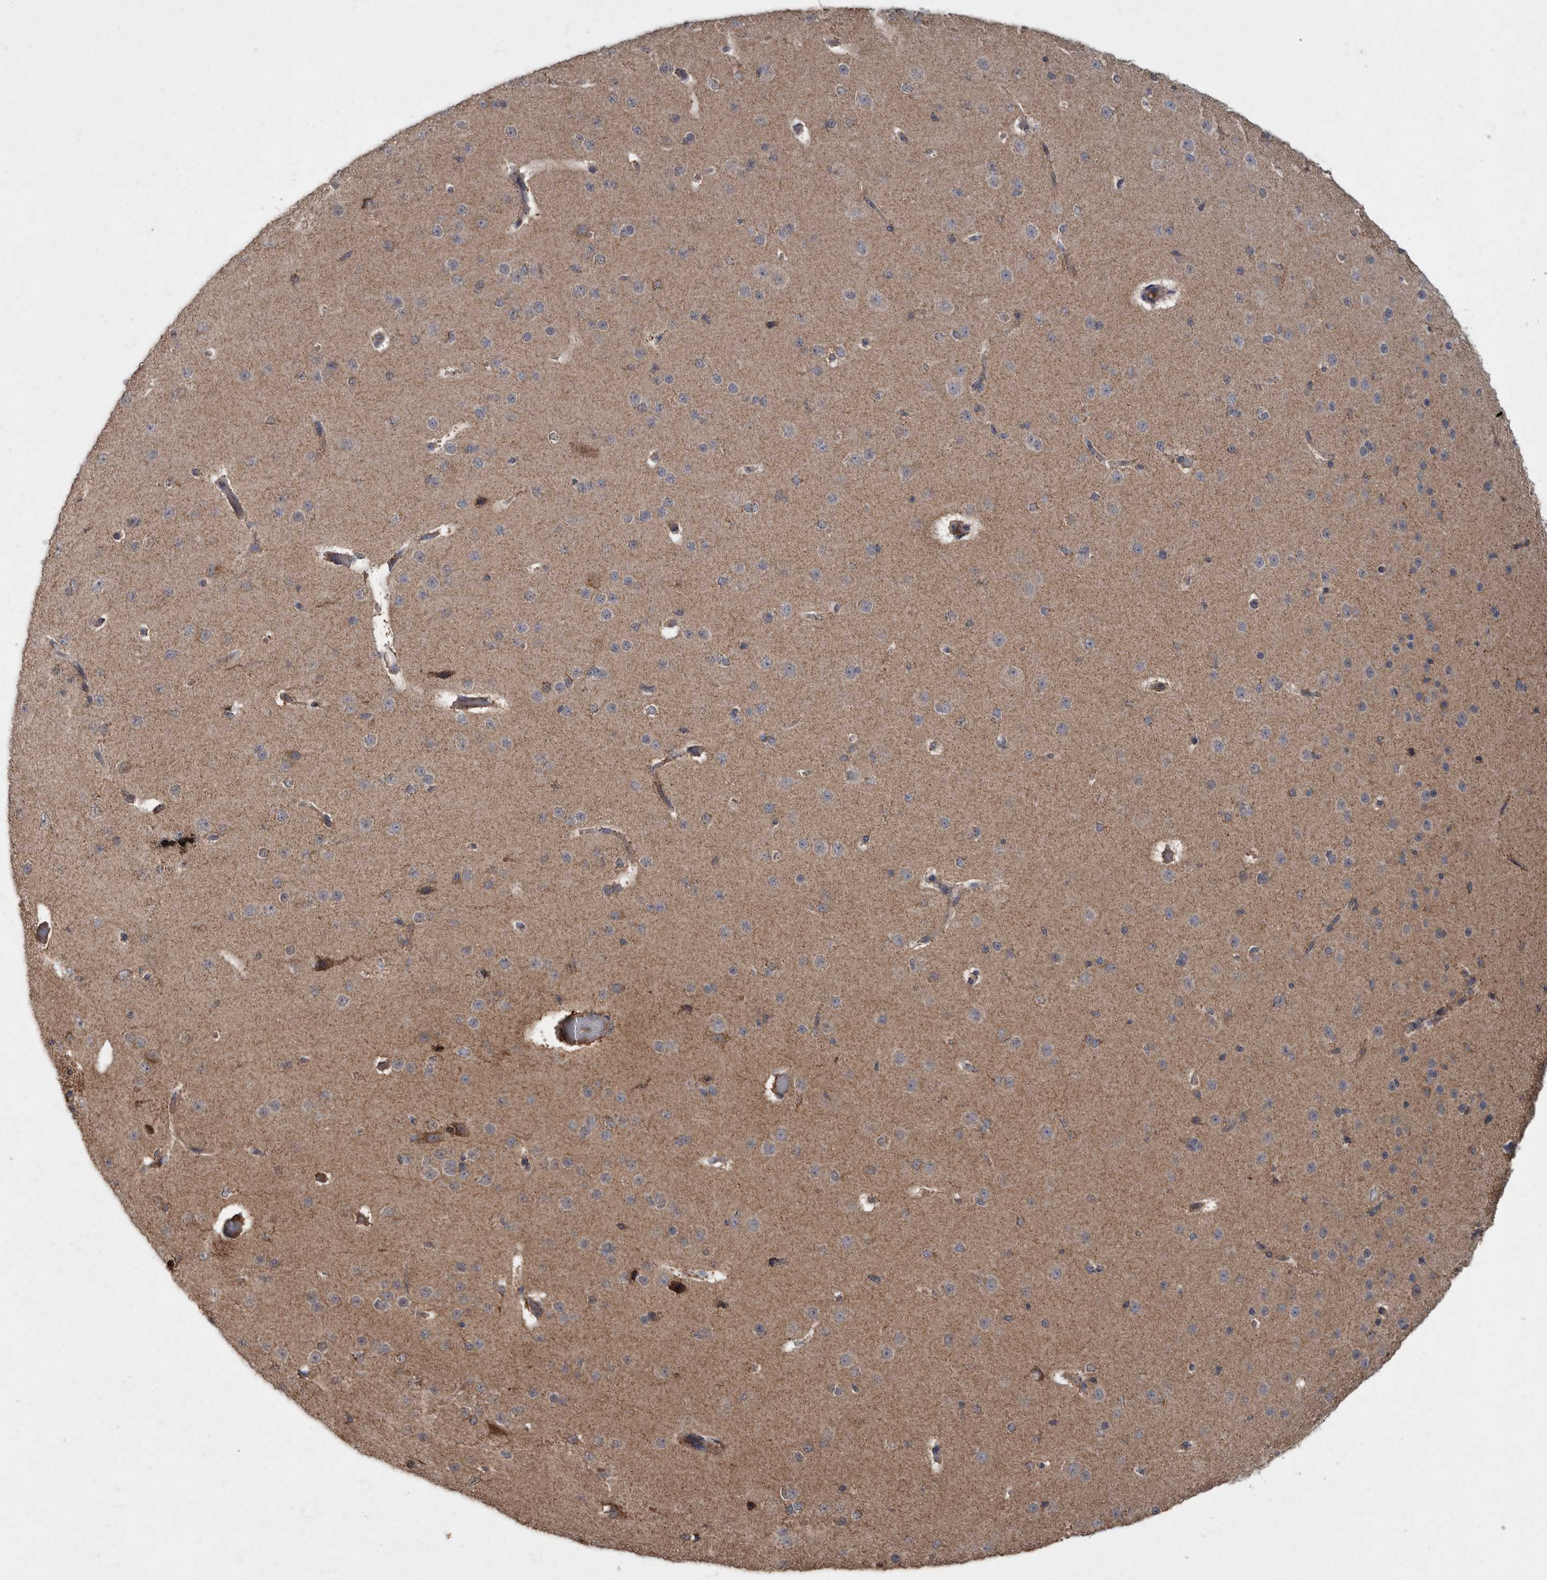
{"staining": {"intensity": "moderate", "quantity": "25%-75%", "location": "cytoplasmic/membranous"}, "tissue": "cerebral cortex", "cell_type": "Endothelial cells", "image_type": "normal", "snomed": [{"axis": "morphology", "description": "Normal tissue, NOS"}, {"axis": "morphology", "description": "Developmental malformation"}, {"axis": "topography", "description": "Cerebral cortex"}], "caption": "Immunohistochemical staining of benign human cerebral cortex exhibits moderate cytoplasmic/membranous protein positivity in approximately 25%-75% of endothelial cells.", "gene": "PPP1R3C", "patient": {"sex": "female", "age": 30}}